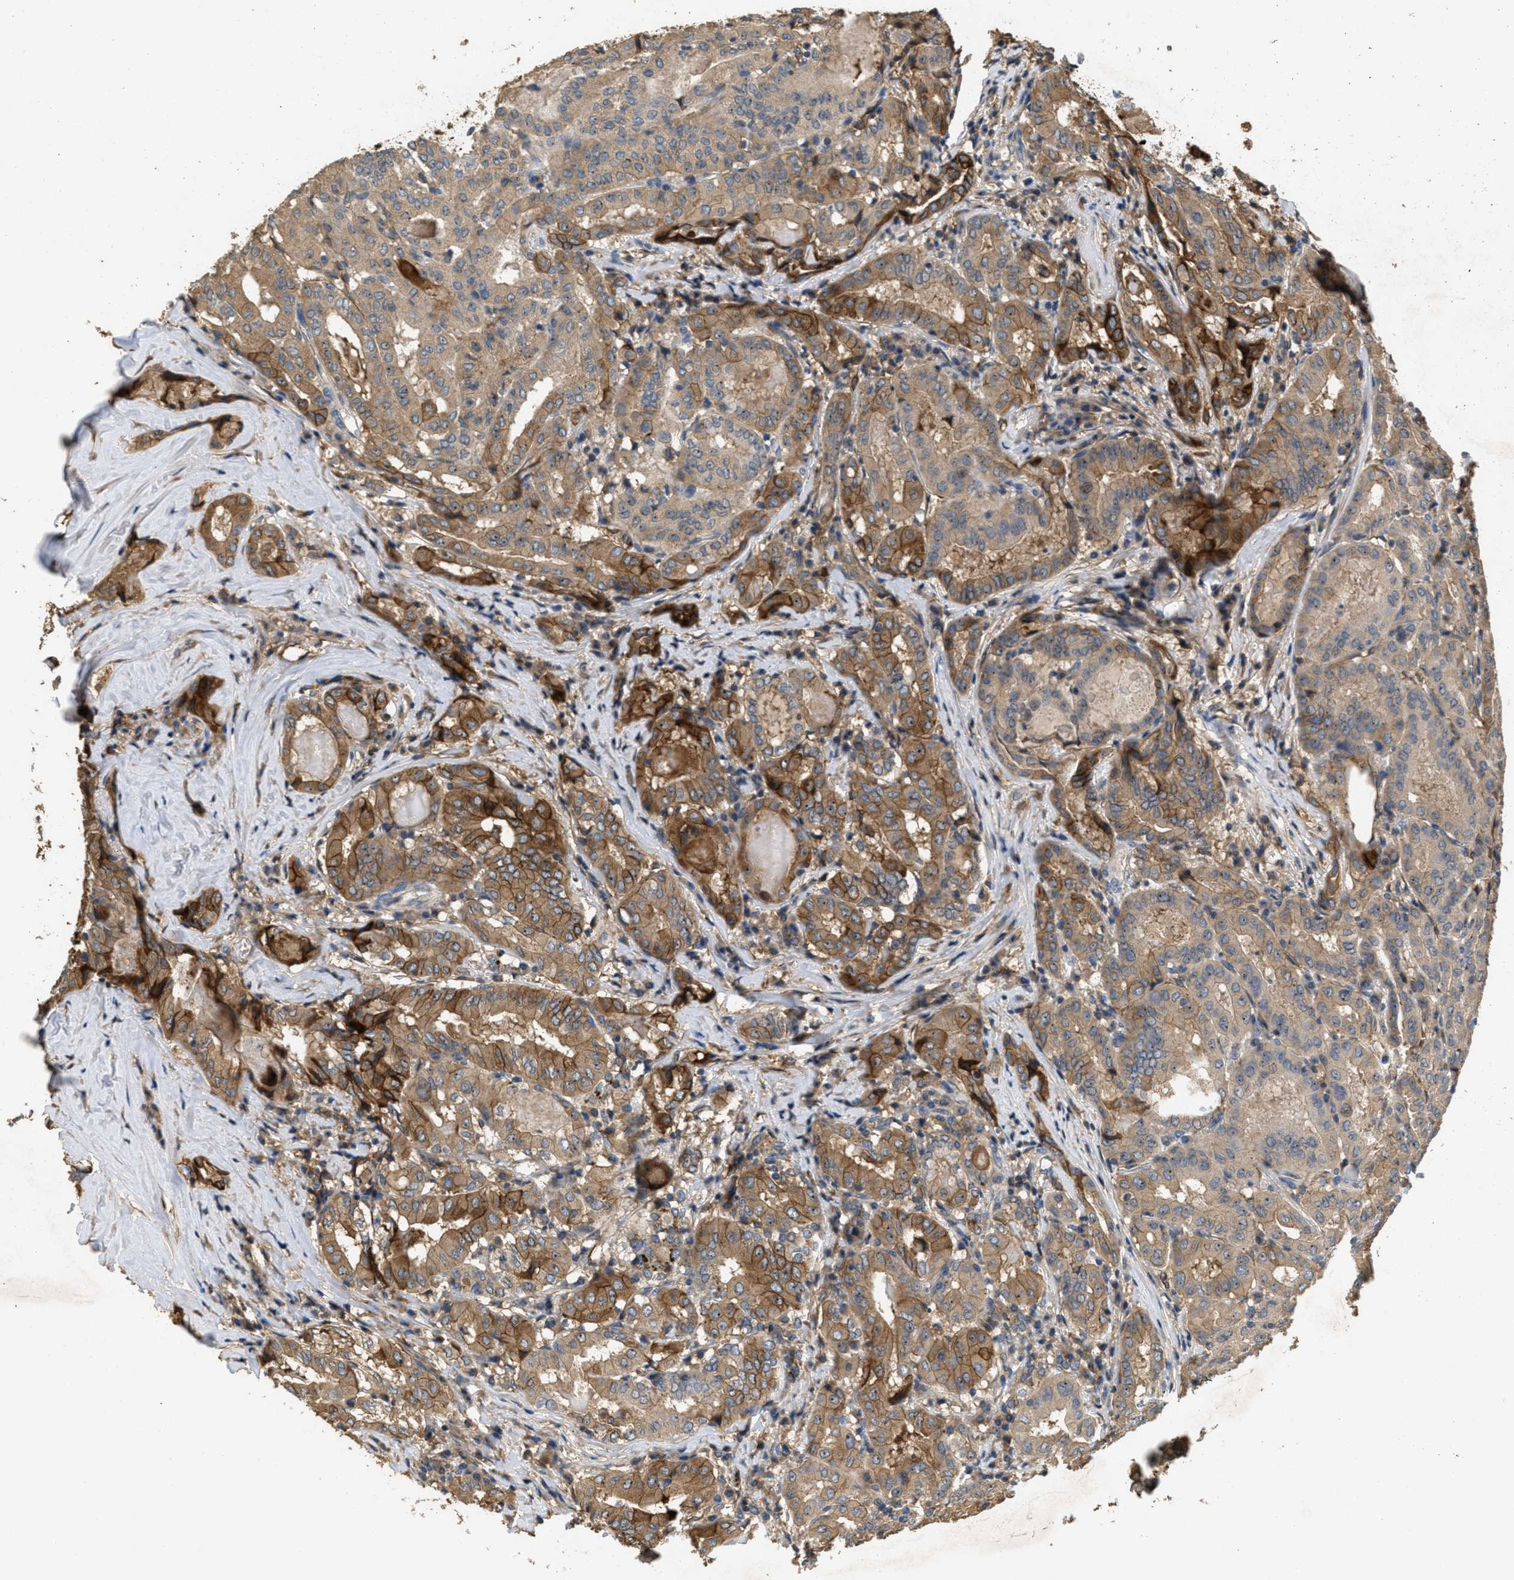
{"staining": {"intensity": "moderate", "quantity": ">75%", "location": "cytoplasmic/membranous"}, "tissue": "thyroid cancer", "cell_type": "Tumor cells", "image_type": "cancer", "snomed": [{"axis": "morphology", "description": "Papillary adenocarcinoma, NOS"}, {"axis": "topography", "description": "Thyroid gland"}], "caption": "A brown stain labels moderate cytoplasmic/membranous positivity of a protein in thyroid cancer tumor cells. (brown staining indicates protein expression, while blue staining denotes nuclei).", "gene": "OSMR", "patient": {"sex": "female", "age": 42}}